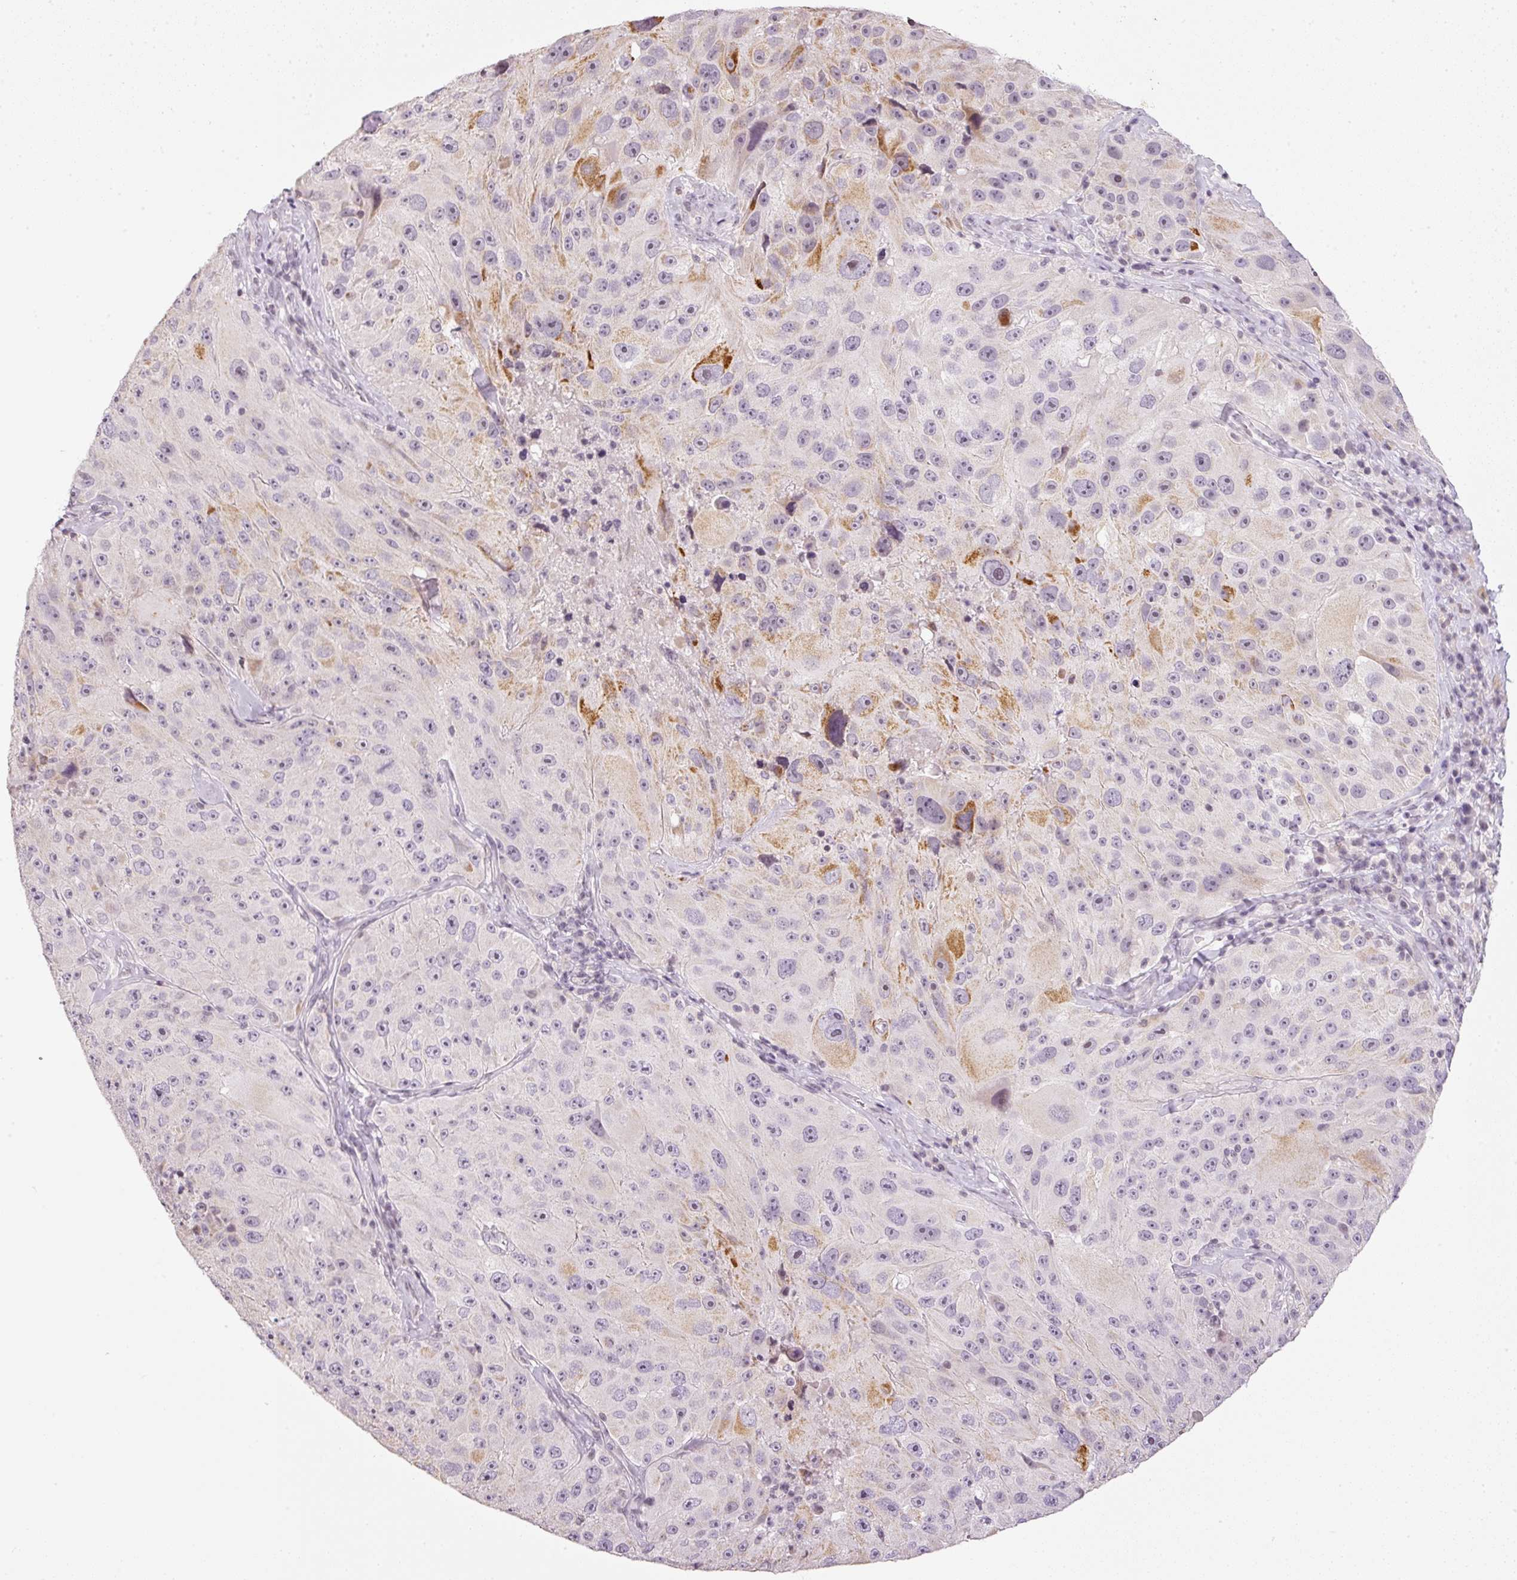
{"staining": {"intensity": "moderate", "quantity": "<25%", "location": "cytoplasmic/membranous"}, "tissue": "melanoma", "cell_type": "Tumor cells", "image_type": "cancer", "snomed": [{"axis": "morphology", "description": "Malignant melanoma, Metastatic site"}, {"axis": "topography", "description": "Lymph node"}], "caption": "Melanoma was stained to show a protein in brown. There is low levels of moderate cytoplasmic/membranous positivity in about <25% of tumor cells. (Brightfield microscopy of DAB IHC at high magnification).", "gene": "NRDE2", "patient": {"sex": "male", "age": 62}}